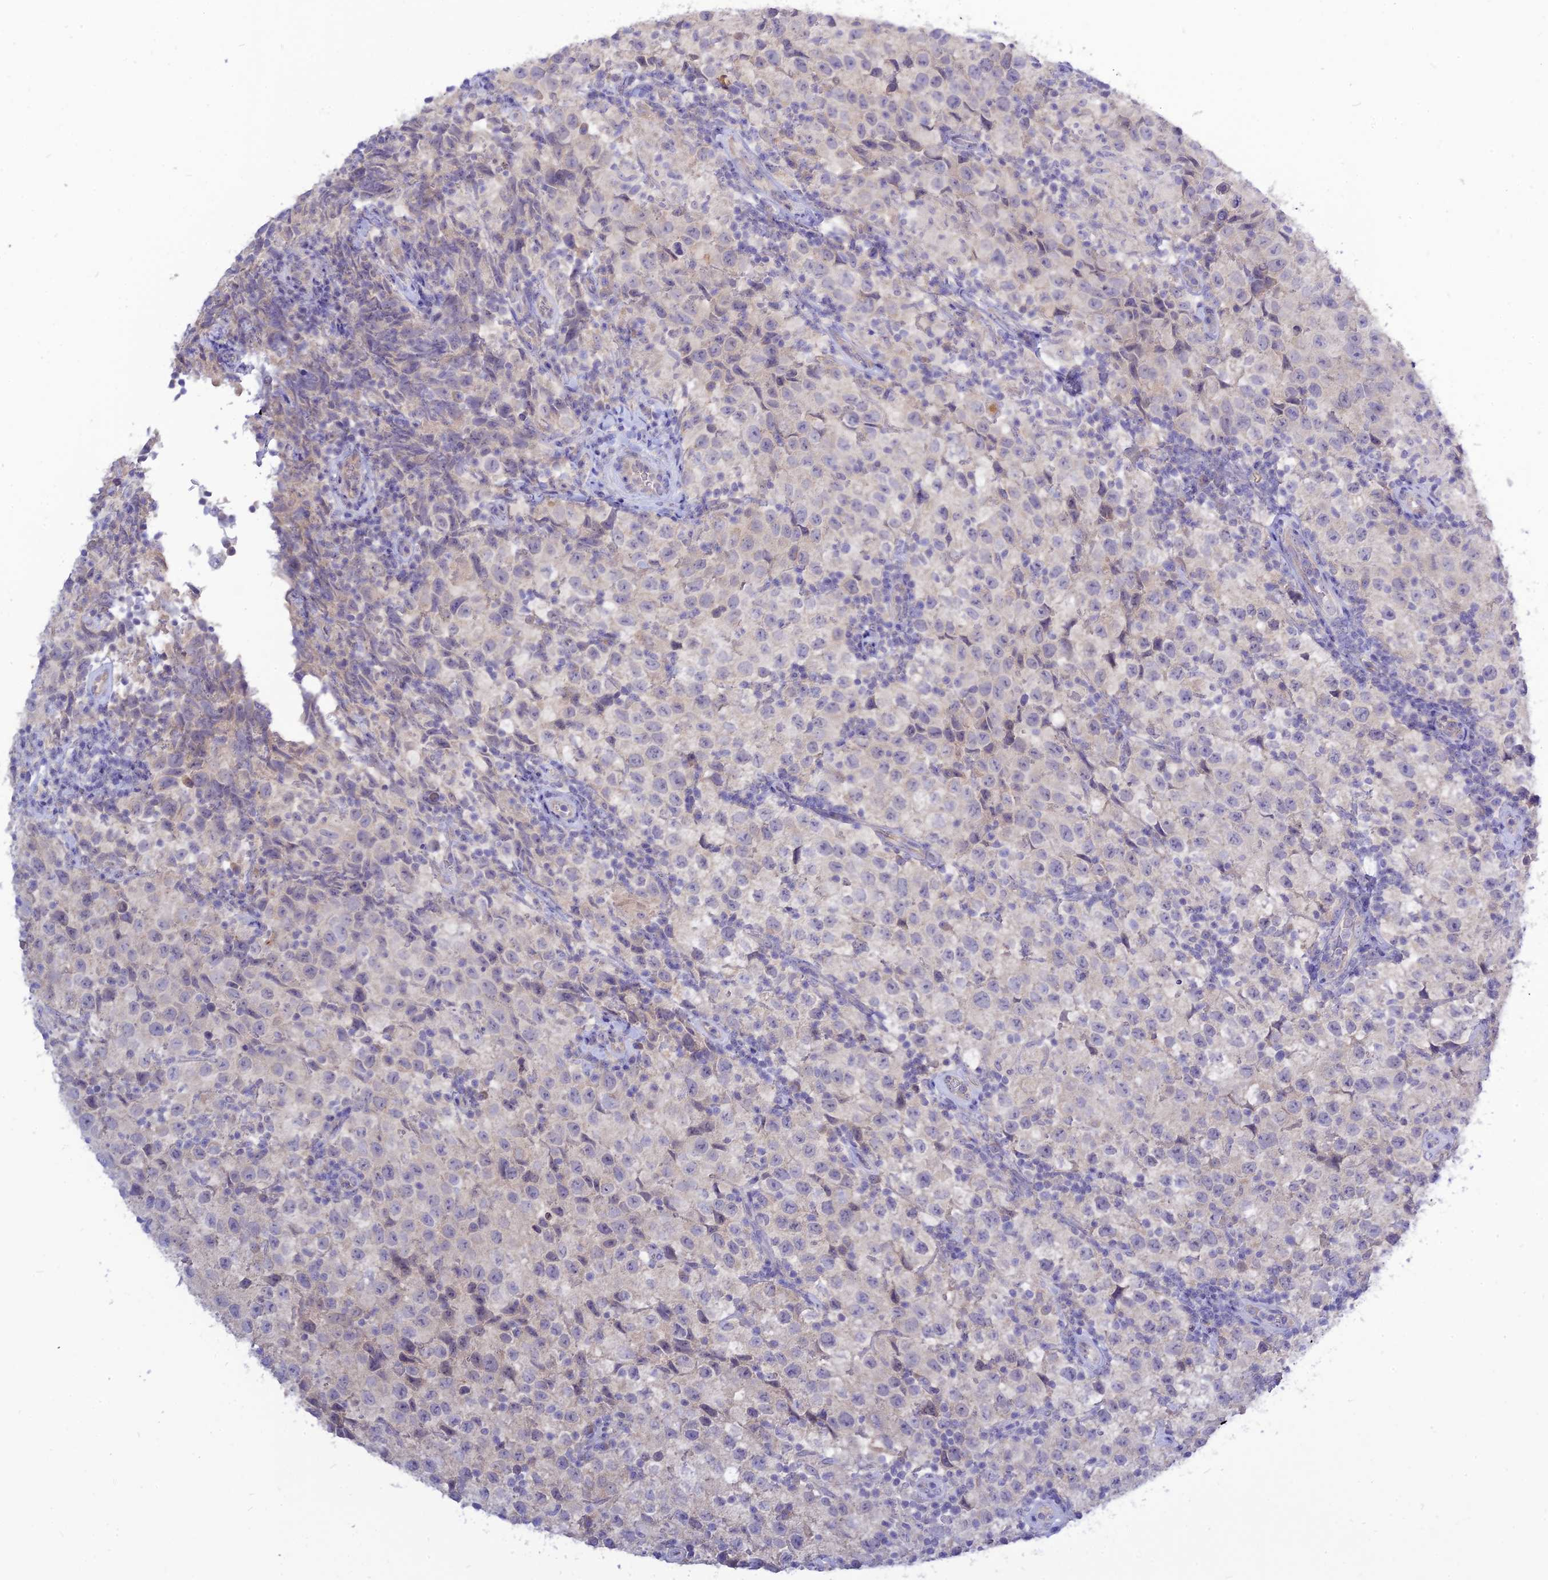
{"staining": {"intensity": "negative", "quantity": "none", "location": "none"}, "tissue": "testis cancer", "cell_type": "Tumor cells", "image_type": "cancer", "snomed": [{"axis": "morphology", "description": "Seminoma, NOS"}, {"axis": "morphology", "description": "Carcinoma, Embryonal, NOS"}, {"axis": "topography", "description": "Testis"}], "caption": "This is an IHC photomicrograph of human testis cancer (seminoma). There is no expression in tumor cells.", "gene": "CZIB", "patient": {"sex": "male", "age": 41}}